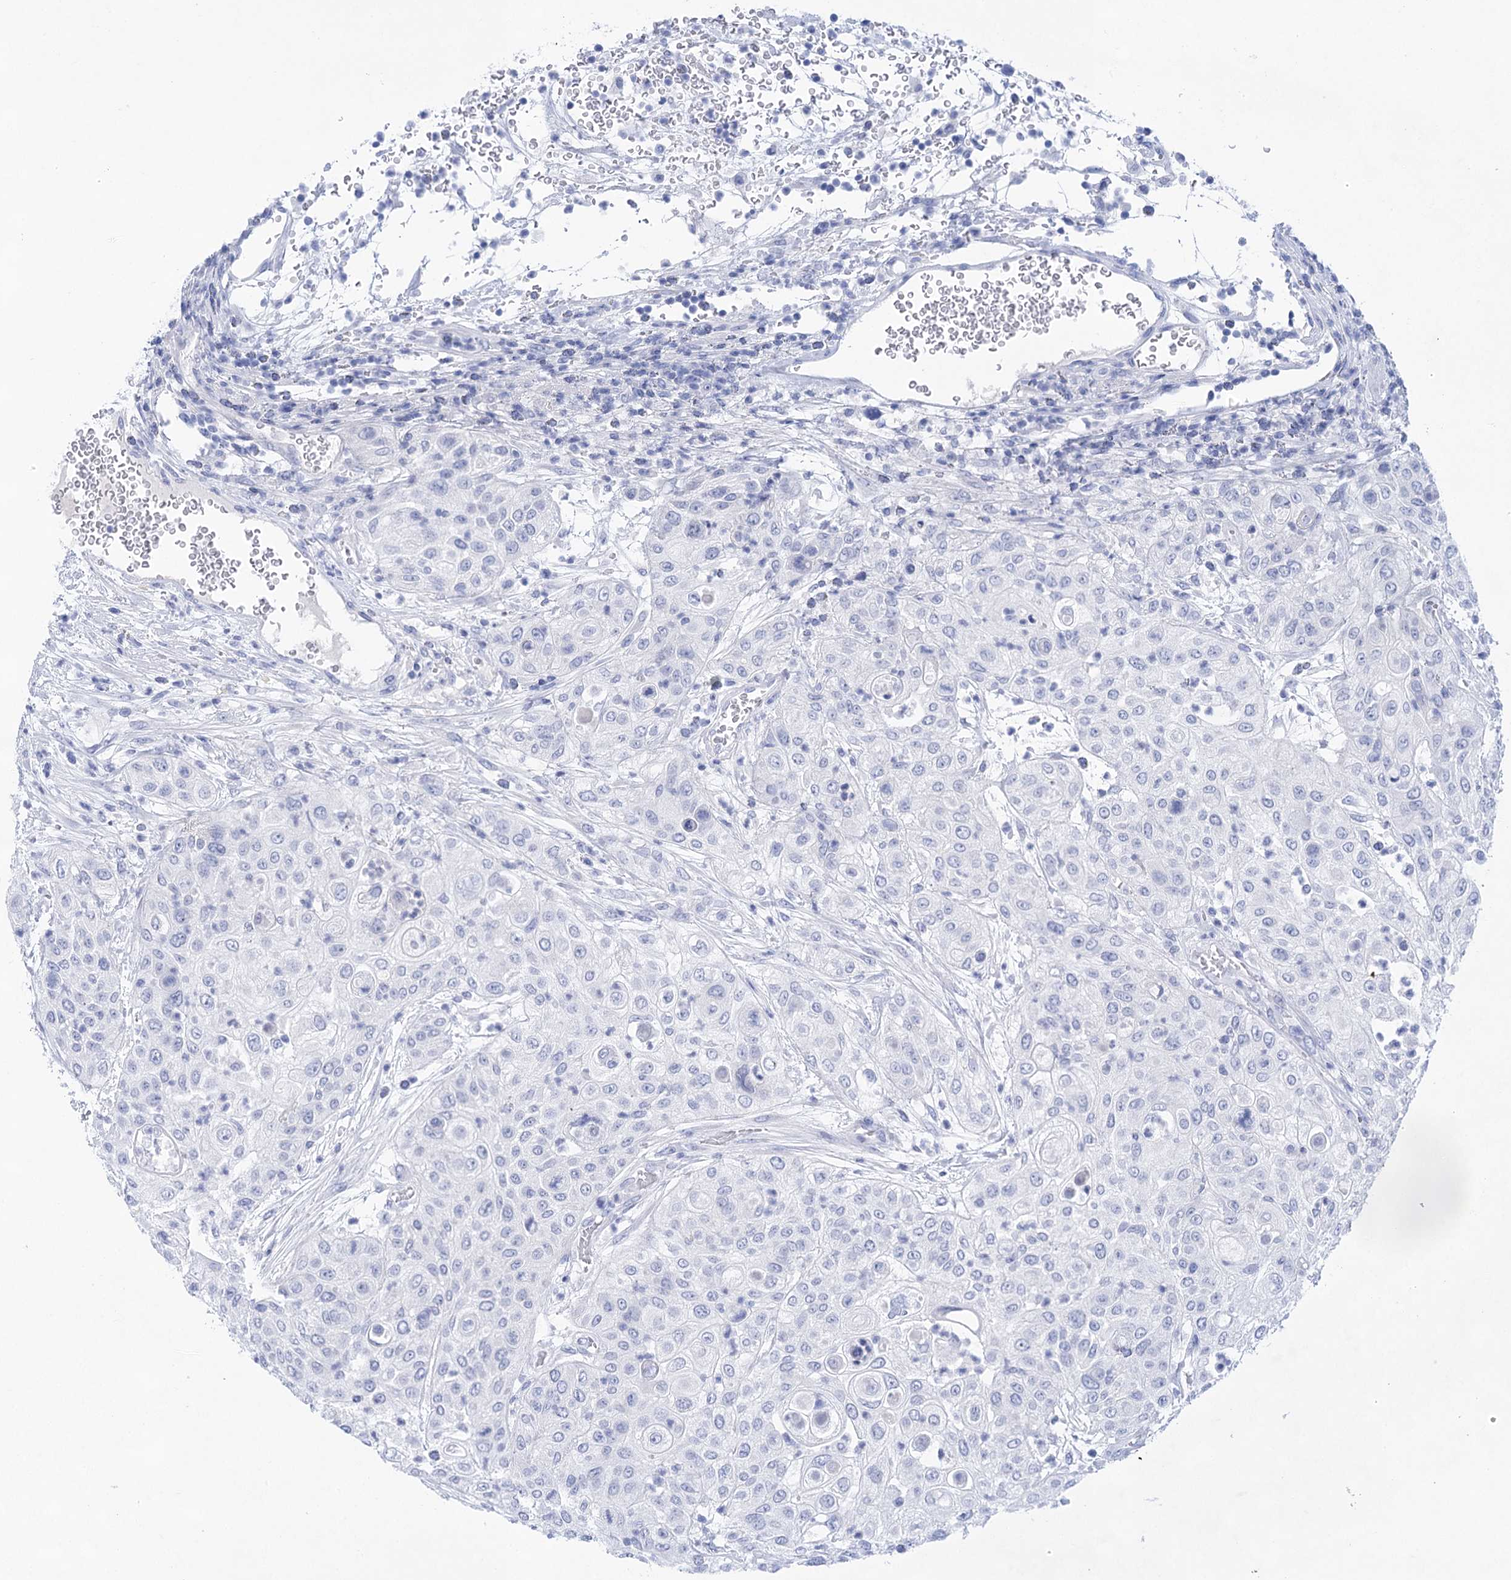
{"staining": {"intensity": "negative", "quantity": "none", "location": "none"}, "tissue": "urothelial cancer", "cell_type": "Tumor cells", "image_type": "cancer", "snomed": [{"axis": "morphology", "description": "Urothelial carcinoma, High grade"}, {"axis": "topography", "description": "Urinary bladder"}], "caption": "High-grade urothelial carcinoma was stained to show a protein in brown. There is no significant staining in tumor cells.", "gene": "LALBA", "patient": {"sex": "female", "age": 79}}